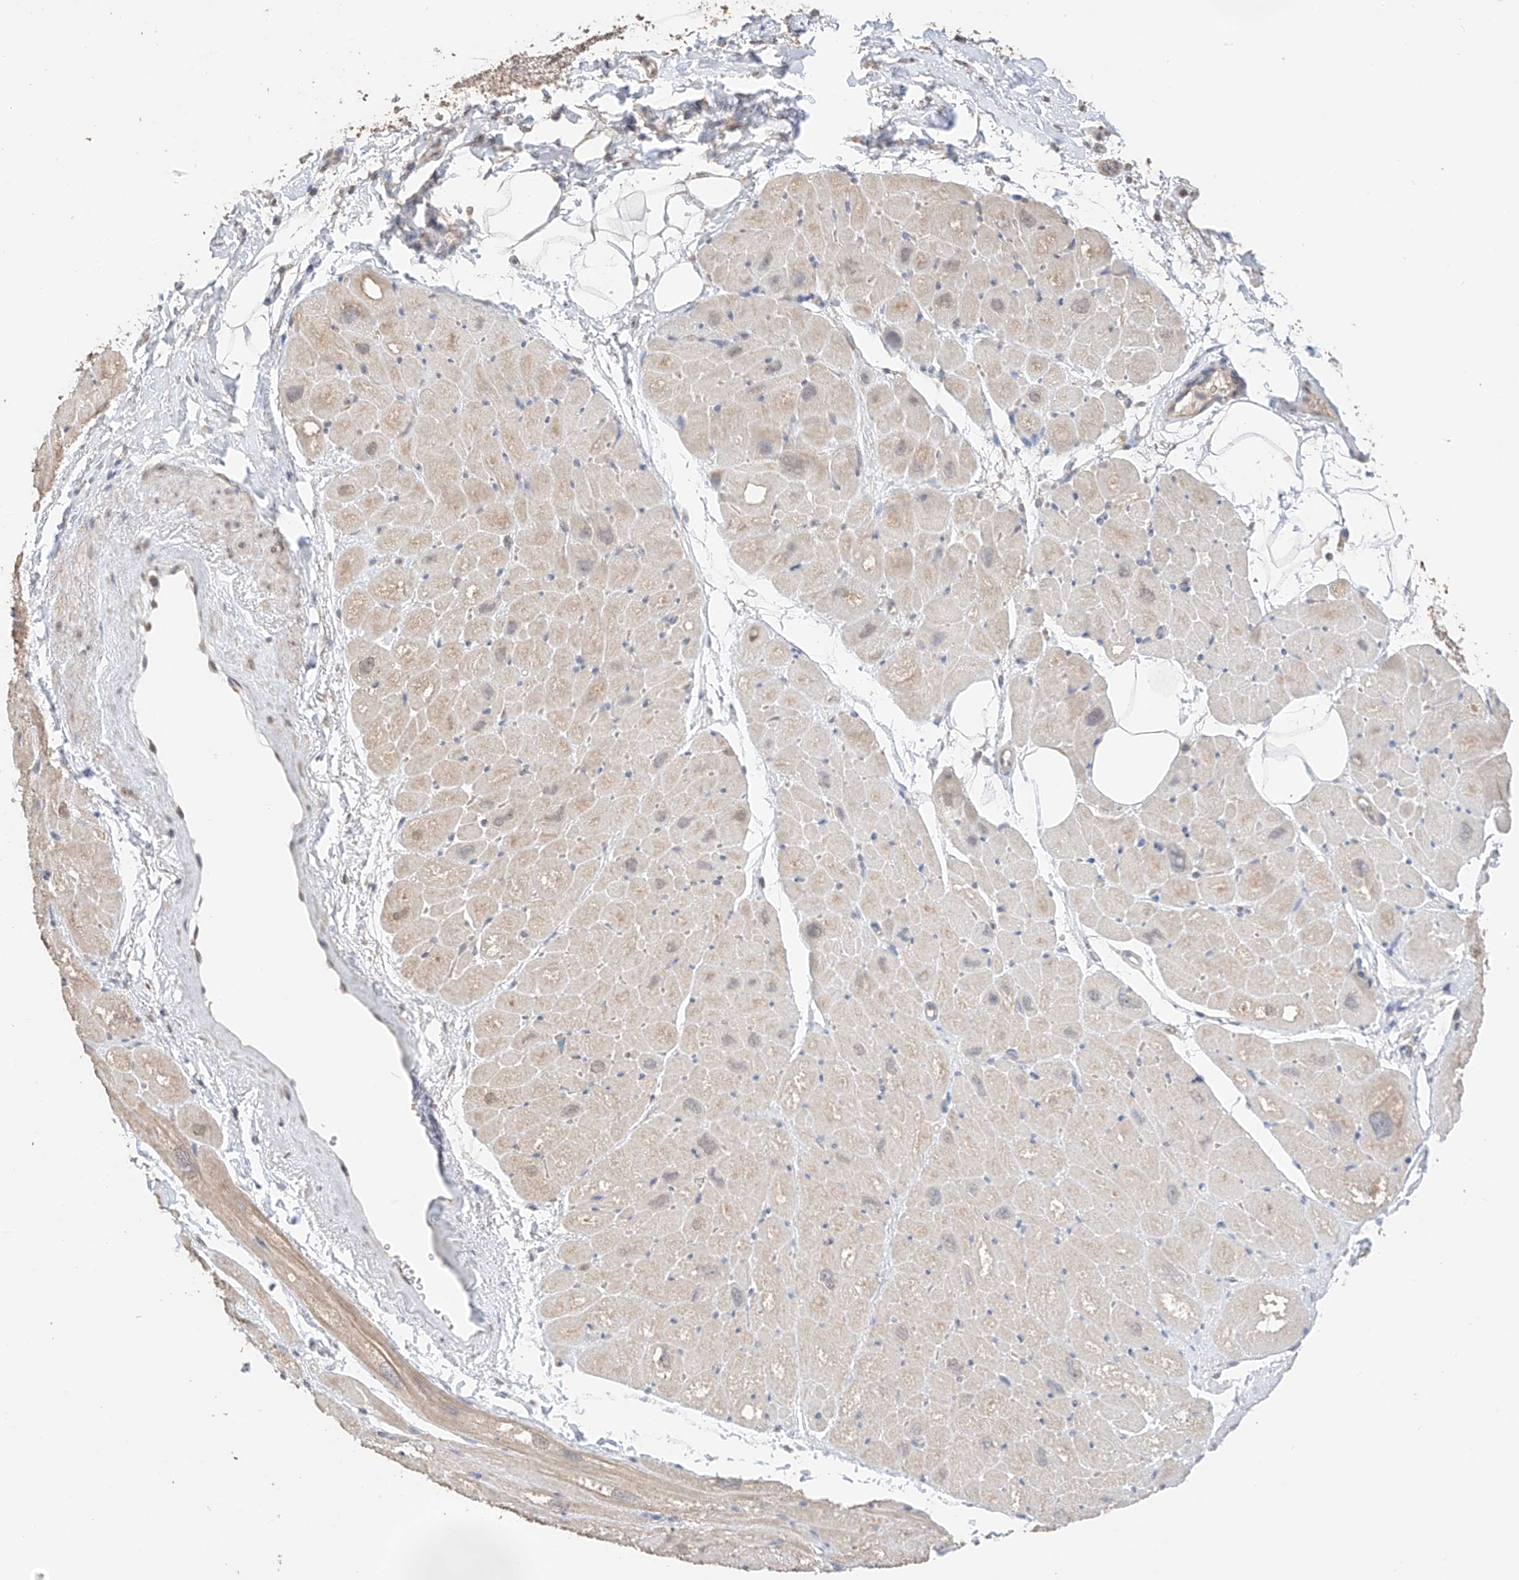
{"staining": {"intensity": "weak", "quantity": "25%-75%", "location": "cytoplasmic/membranous"}, "tissue": "heart muscle", "cell_type": "Cardiomyocytes", "image_type": "normal", "snomed": [{"axis": "morphology", "description": "Normal tissue, NOS"}, {"axis": "topography", "description": "Heart"}], "caption": "High-power microscopy captured an IHC image of benign heart muscle, revealing weak cytoplasmic/membranous positivity in approximately 25%-75% of cardiomyocytes. (DAB IHC, brown staining for protein, blue staining for nuclei).", "gene": "IL22RA2", "patient": {"sex": "male", "age": 50}}